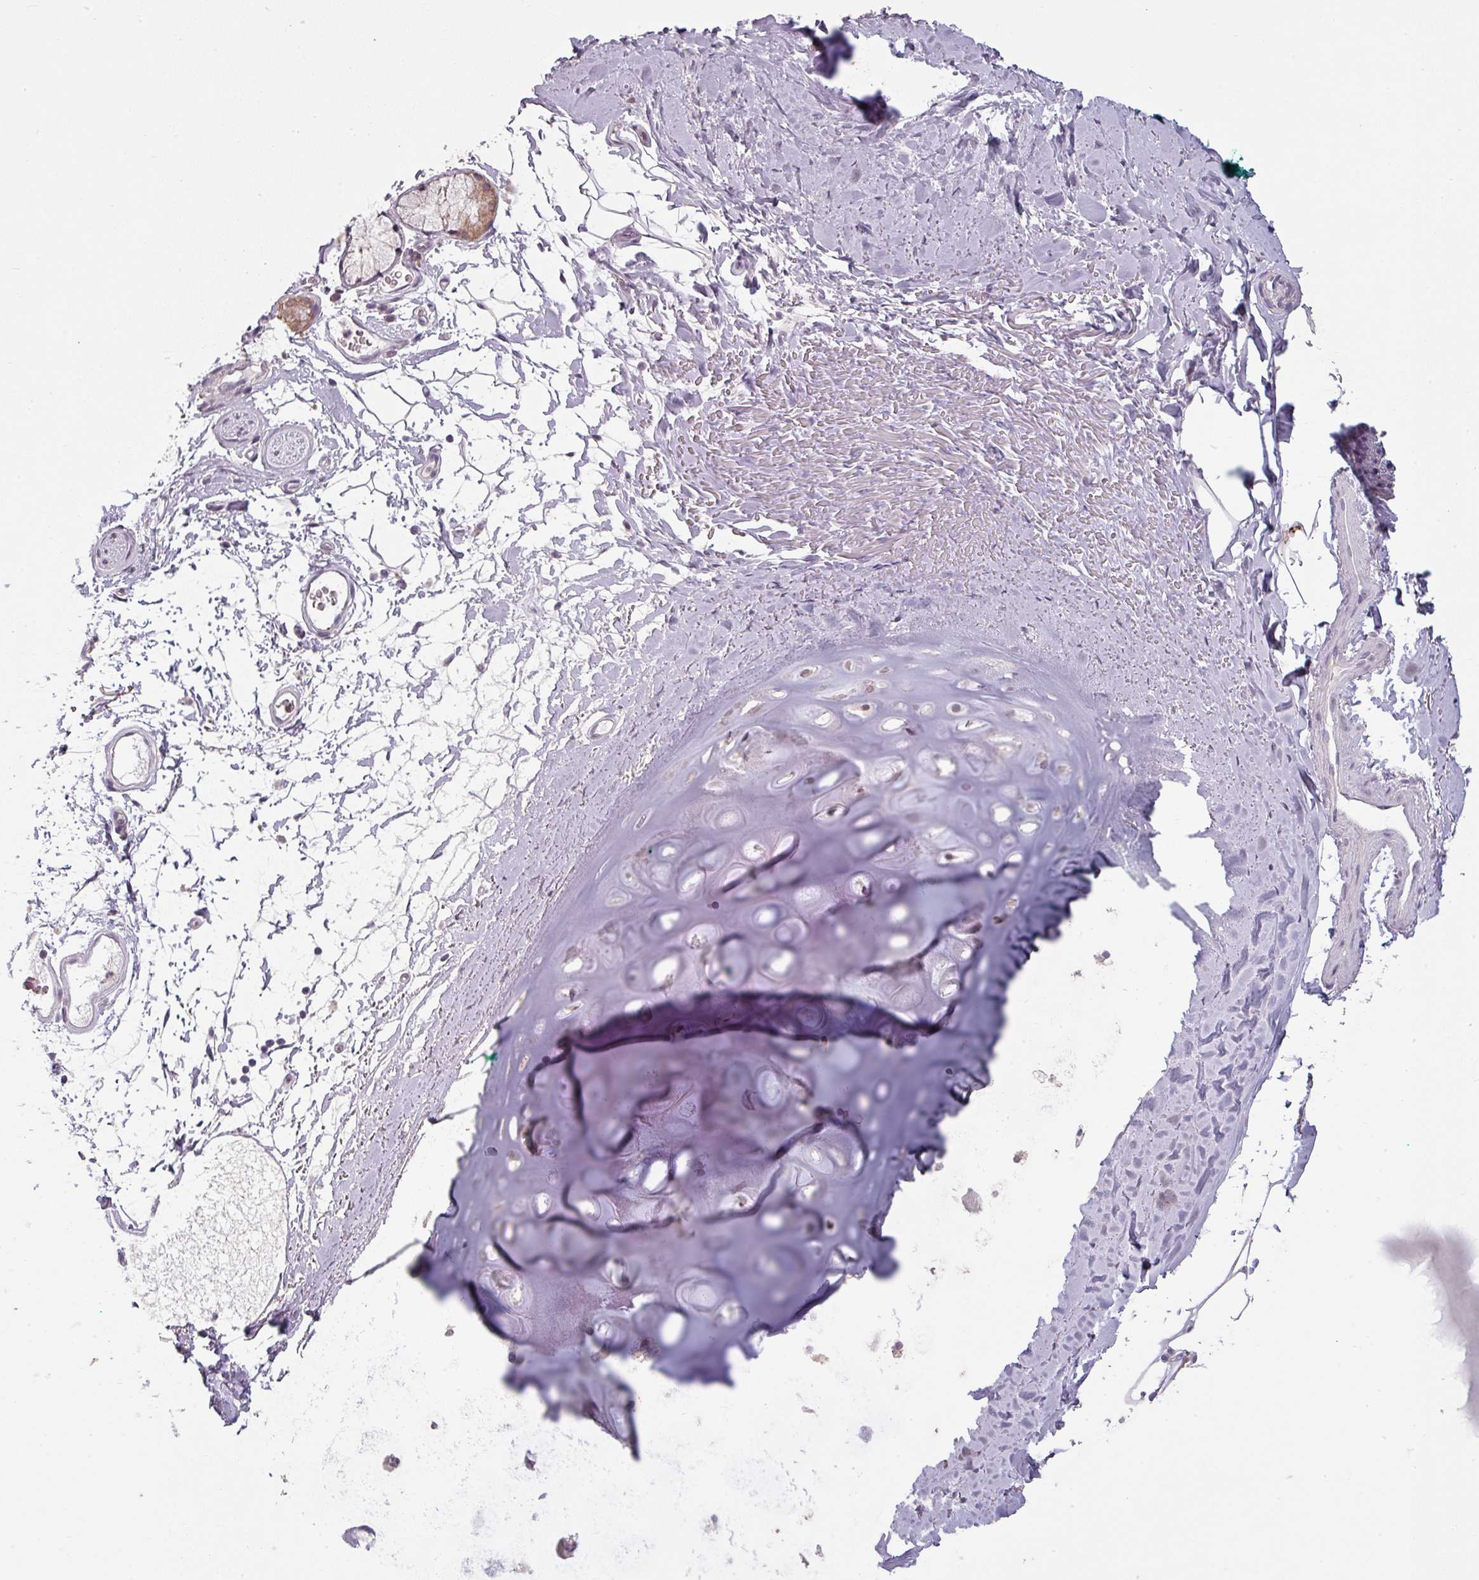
{"staining": {"intensity": "negative", "quantity": "none", "location": "none"}, "tissue": "adipose tissue", "cell_type": "Adipocytes", "image_type": "normal", "snomed": [{"axis": "morphology", "description": "Normal tissue, NOS"}, {"axis": "topography", "description": "Cartilage tissue"}, {"axis": "topography", "description": "Bronchus"}], "caption": "DAB (3,3'-diaminobenzidine) immunohistochemical staining of normal adipose tissue reveals no significant staining in adipocytes. The staining is performed using DAB brown chromogen with nuclei counter-stained in using hematoxylin.", "gene": "LYPLA1", "patient": {"sex": "female", "age": 72}}